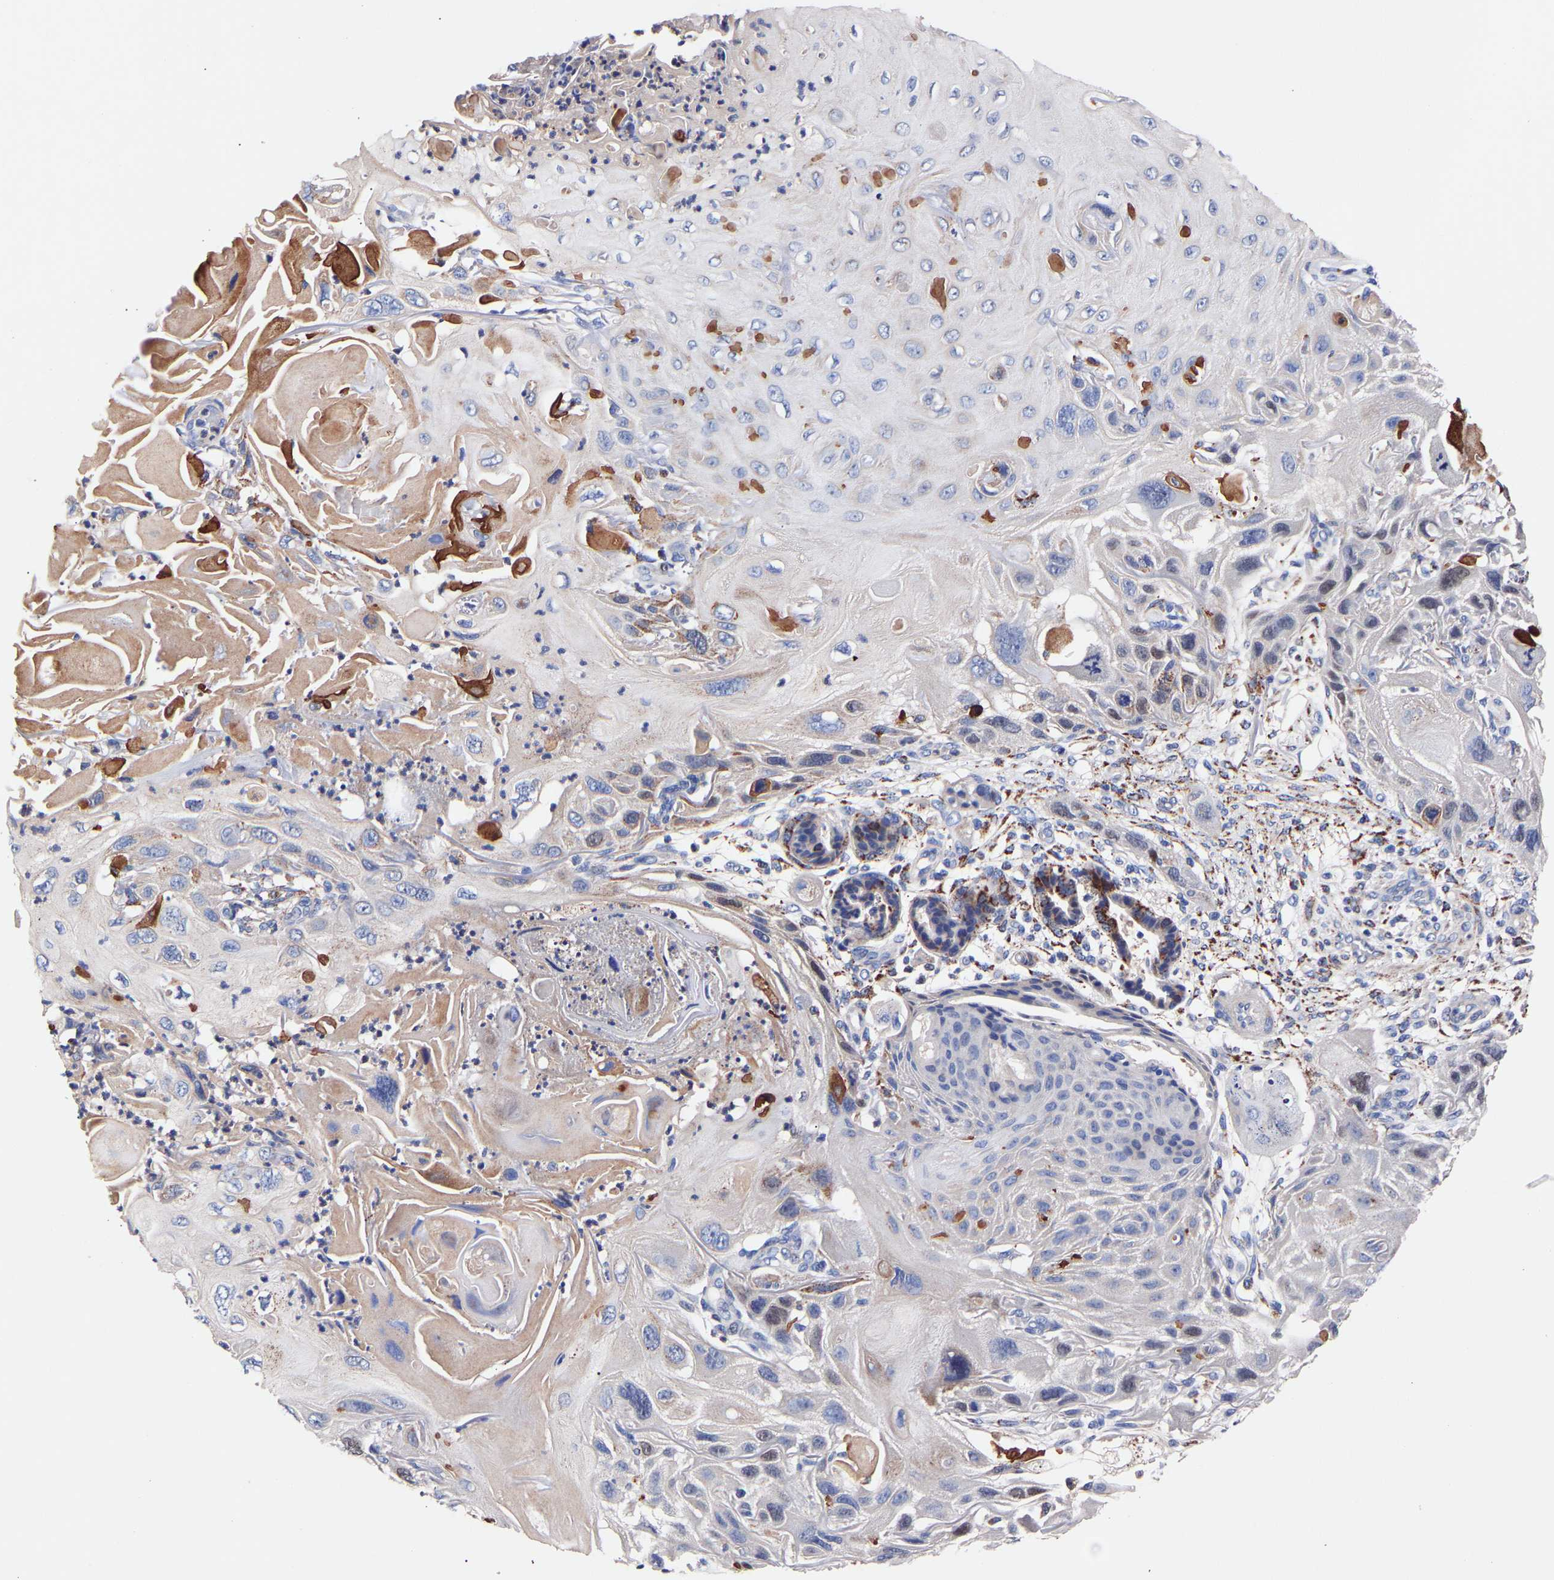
{"staining": {"intensity": "moderate", "quantity": "<25%", "location": "cytoplasmic/membranous"}, "tissue": "skin cancer", "cell_type": "Tumor cells", "image_type": "cancer", "snomed": [{"axis": "morphology", "description": "Squamous cell carcinoma, NOS"}, {"axis": "topography", "description": "Skin"}], "caption": "High-magnification brightfield microscopy of skin cancer stained with DAB (brown) and counterstained with hematoxylin (blue). tumor cells exhibit moderate cytoplasmic/membranous expression is appreciated in about<25% of cells.", "gene": "SEM1", "patient": {"sex": "female", "age": 77}}